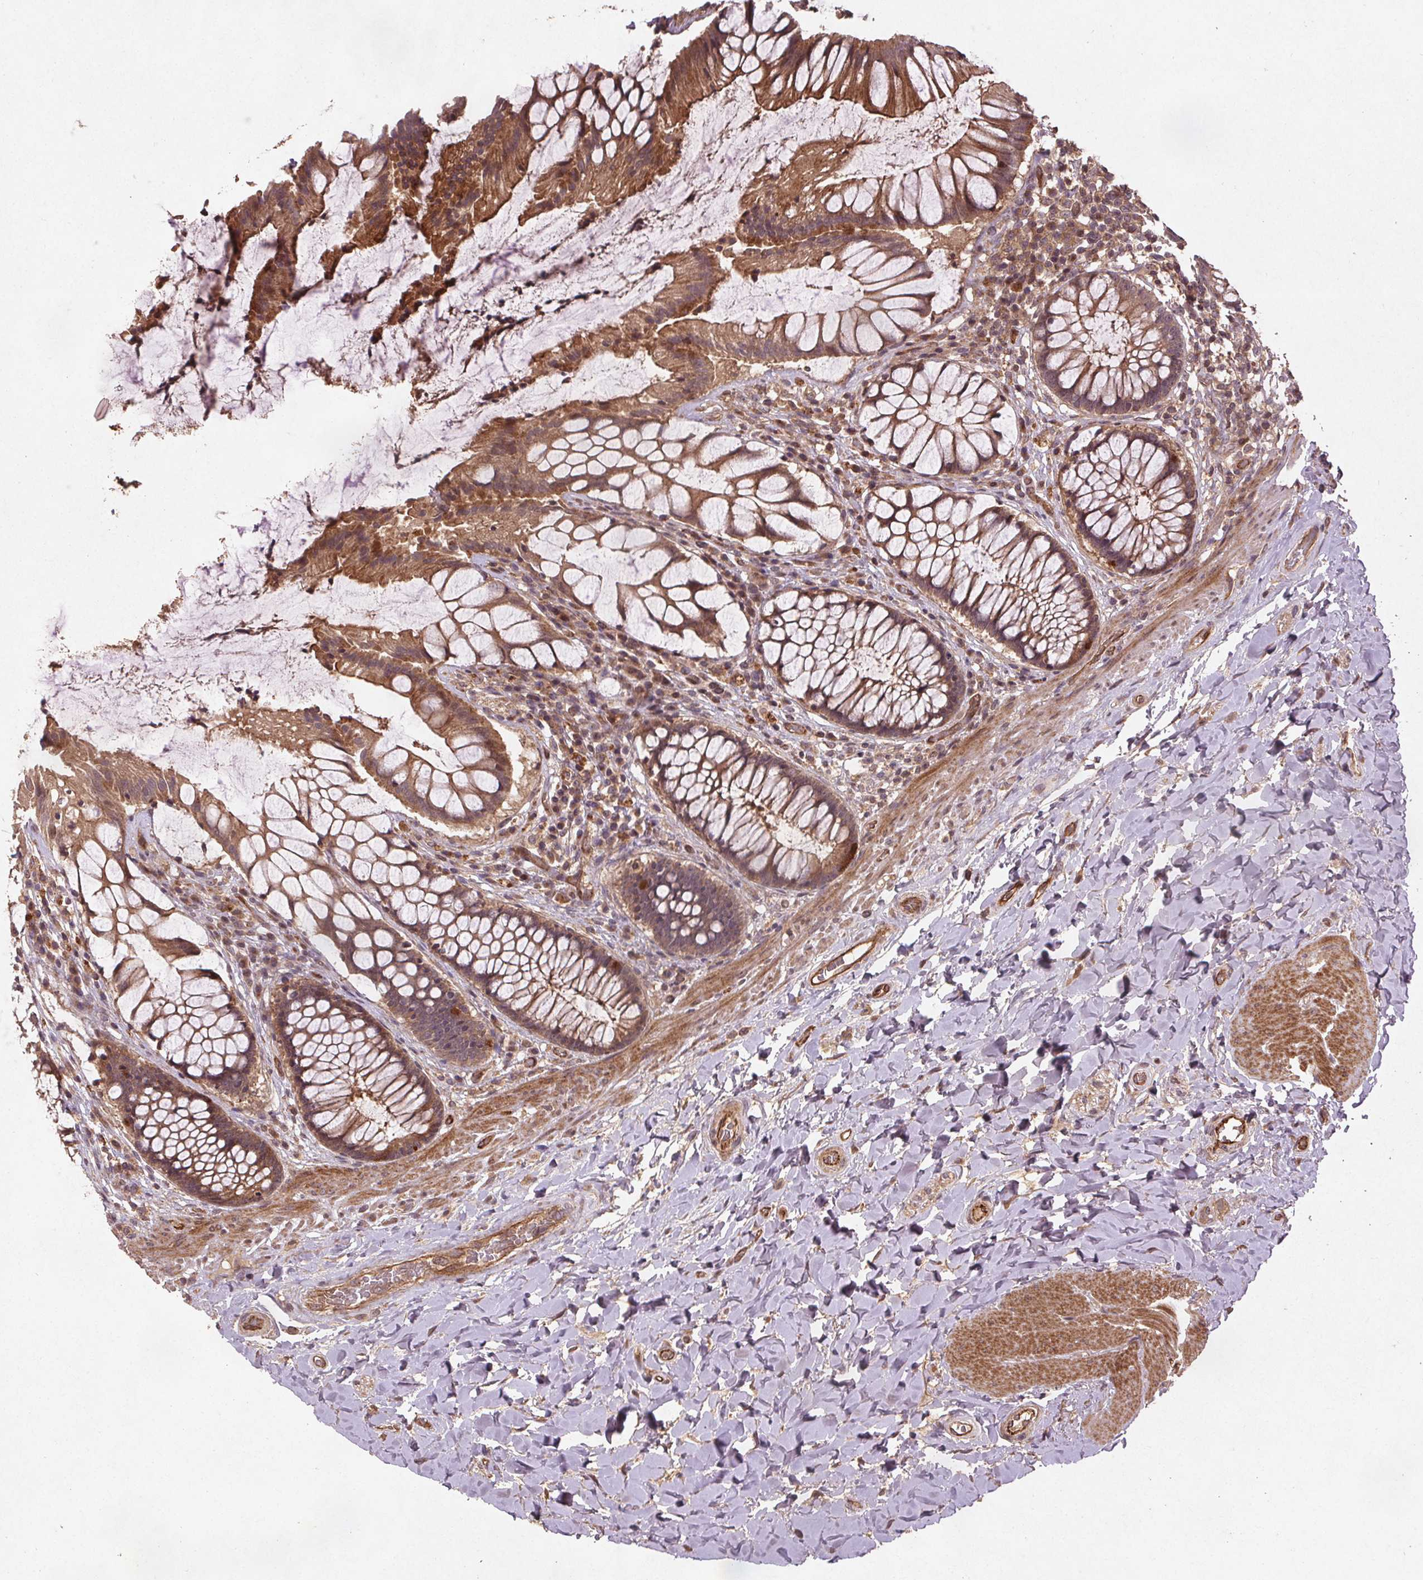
{"staining": {"intensity": "moderate", "quantity": ">75%", "location": "cytoplasmic/membranous"}, "tissue": "rectum", "cell_type": "Glandular cells", "image_type": "normal", "snomed": [{"axis": "morphology", "description": "Normal tissue, NOS"}, {"axis": "topography", "description": "Rectum"}], "caption": "Glandular cells exhibit medium levels of moderate cytoplasmic/membranous expression in about >75% of cells in normal human rectum.", "gene": "SEC14L2", "patient": {"sex": "female", "age": 58}}